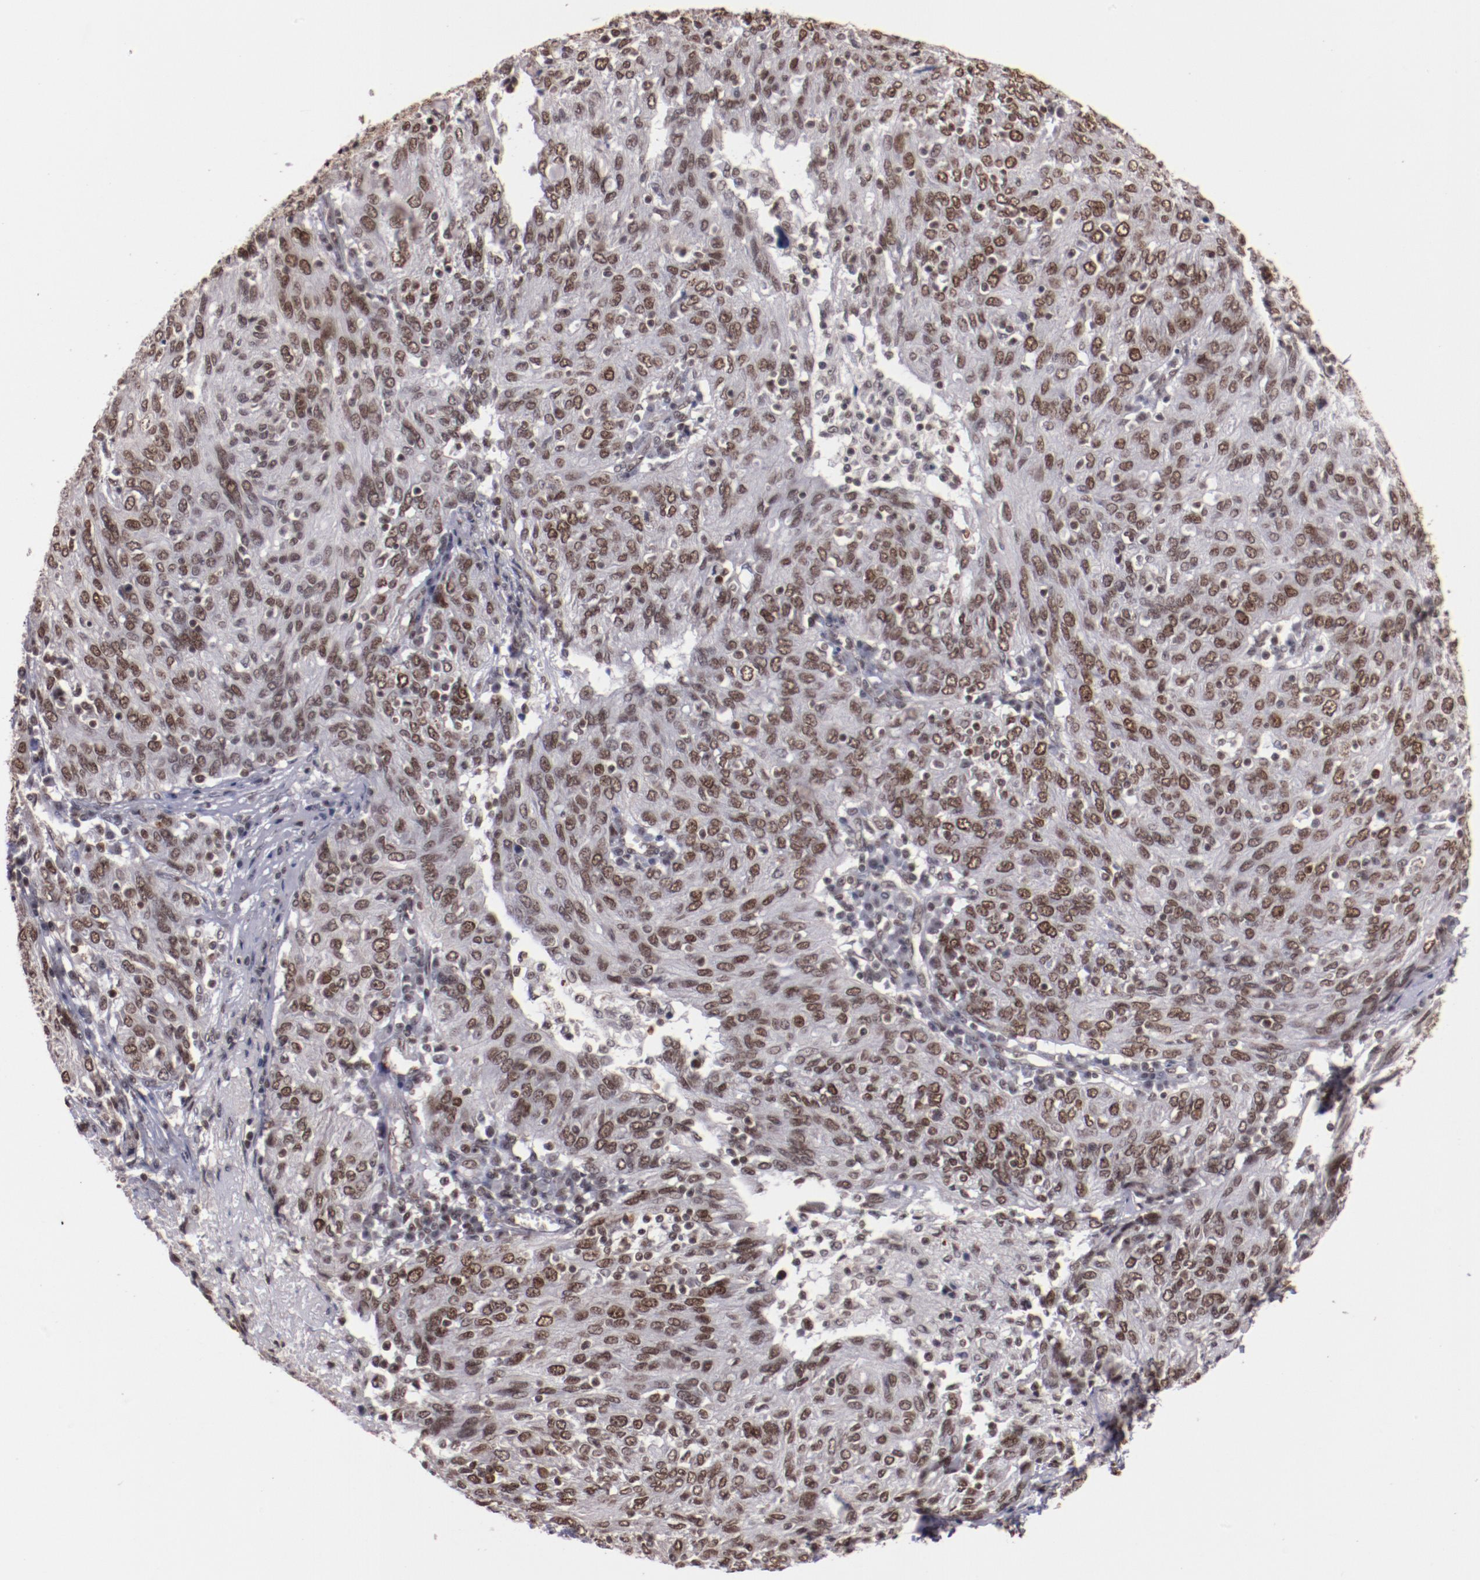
{"staining": {"intensity": "moderate", "quantity": ">75%", "location": "nuclear"}, "tissue": "ovarian cancer", "cell_type": "Tumor cells", "image_type": "cancer", "snomed": [{"axis": "morphology", "description": "Carcinoma, endometroid"}, {"axis": "topography", "description": "Ovary"}], "caption": "Moderate nuclear positivity for a protein is appreciated in about >75% of tumor cells of ovarian cancer (endometroid carcinoma) using immunohistochemistry (IHC).", "gene": "STAG2", "patient": {"sex": "female", "age": 50}}